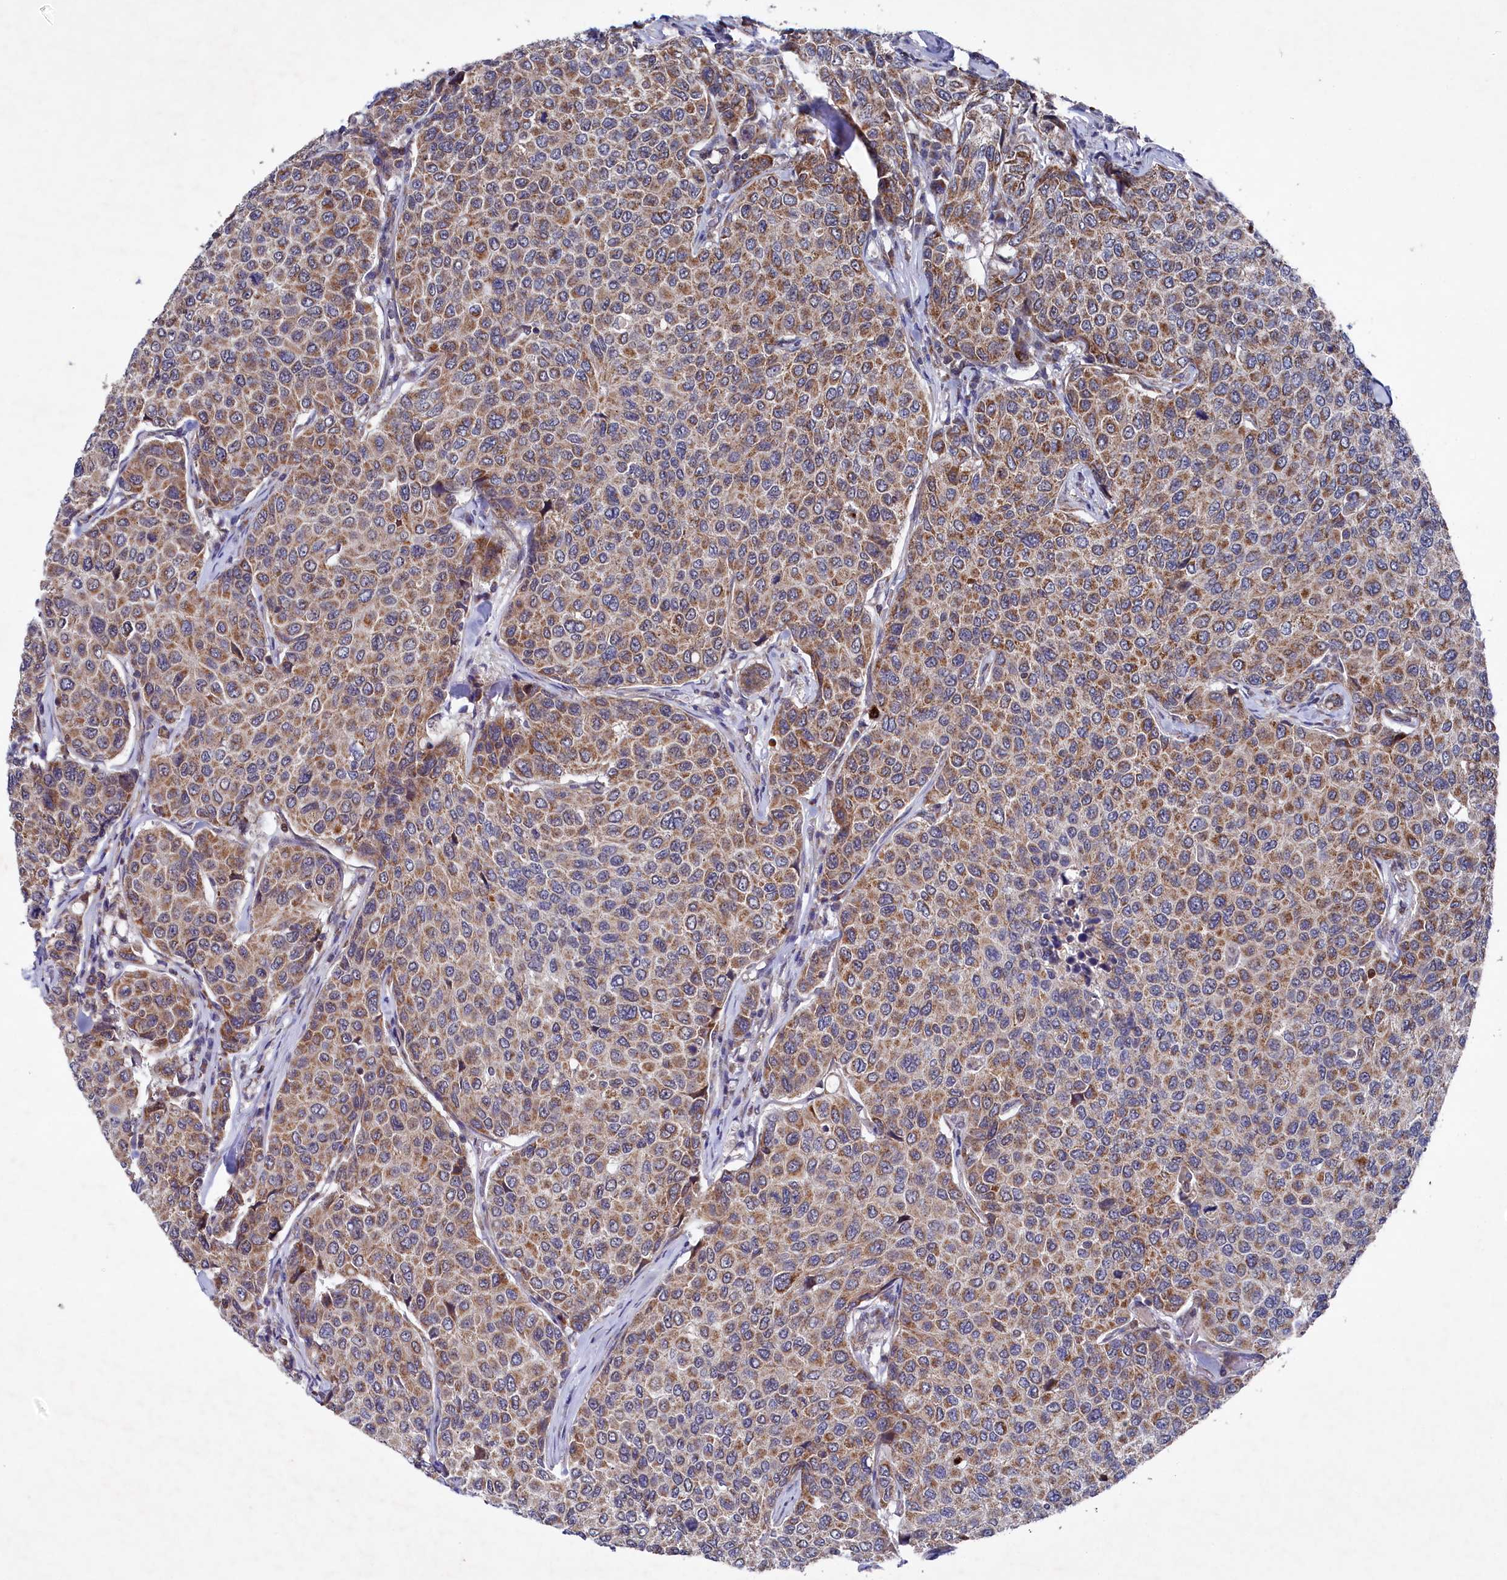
{"staining": {"intensity": "moderate", "quantity": ">75%", "location": "cytoplasmic/membranous"}, "tissue": "breast cancer", "cell_type": "Tumor cells", "image_type": "cancer", "snomed": [{"axis": "morphology", "description": "Duct carcinoma"}, {"axis": "topography", "description": "Breast"}], "caption": "Immunohistochemical staining of intraductal carcinoma (breast) reveals medium levels of moderate cytoplasmic/membranous protein staining in approximately >75% of tumor cells.", "gene": "CHCHD1", "patient": {"sex": "female", "age": 55}}